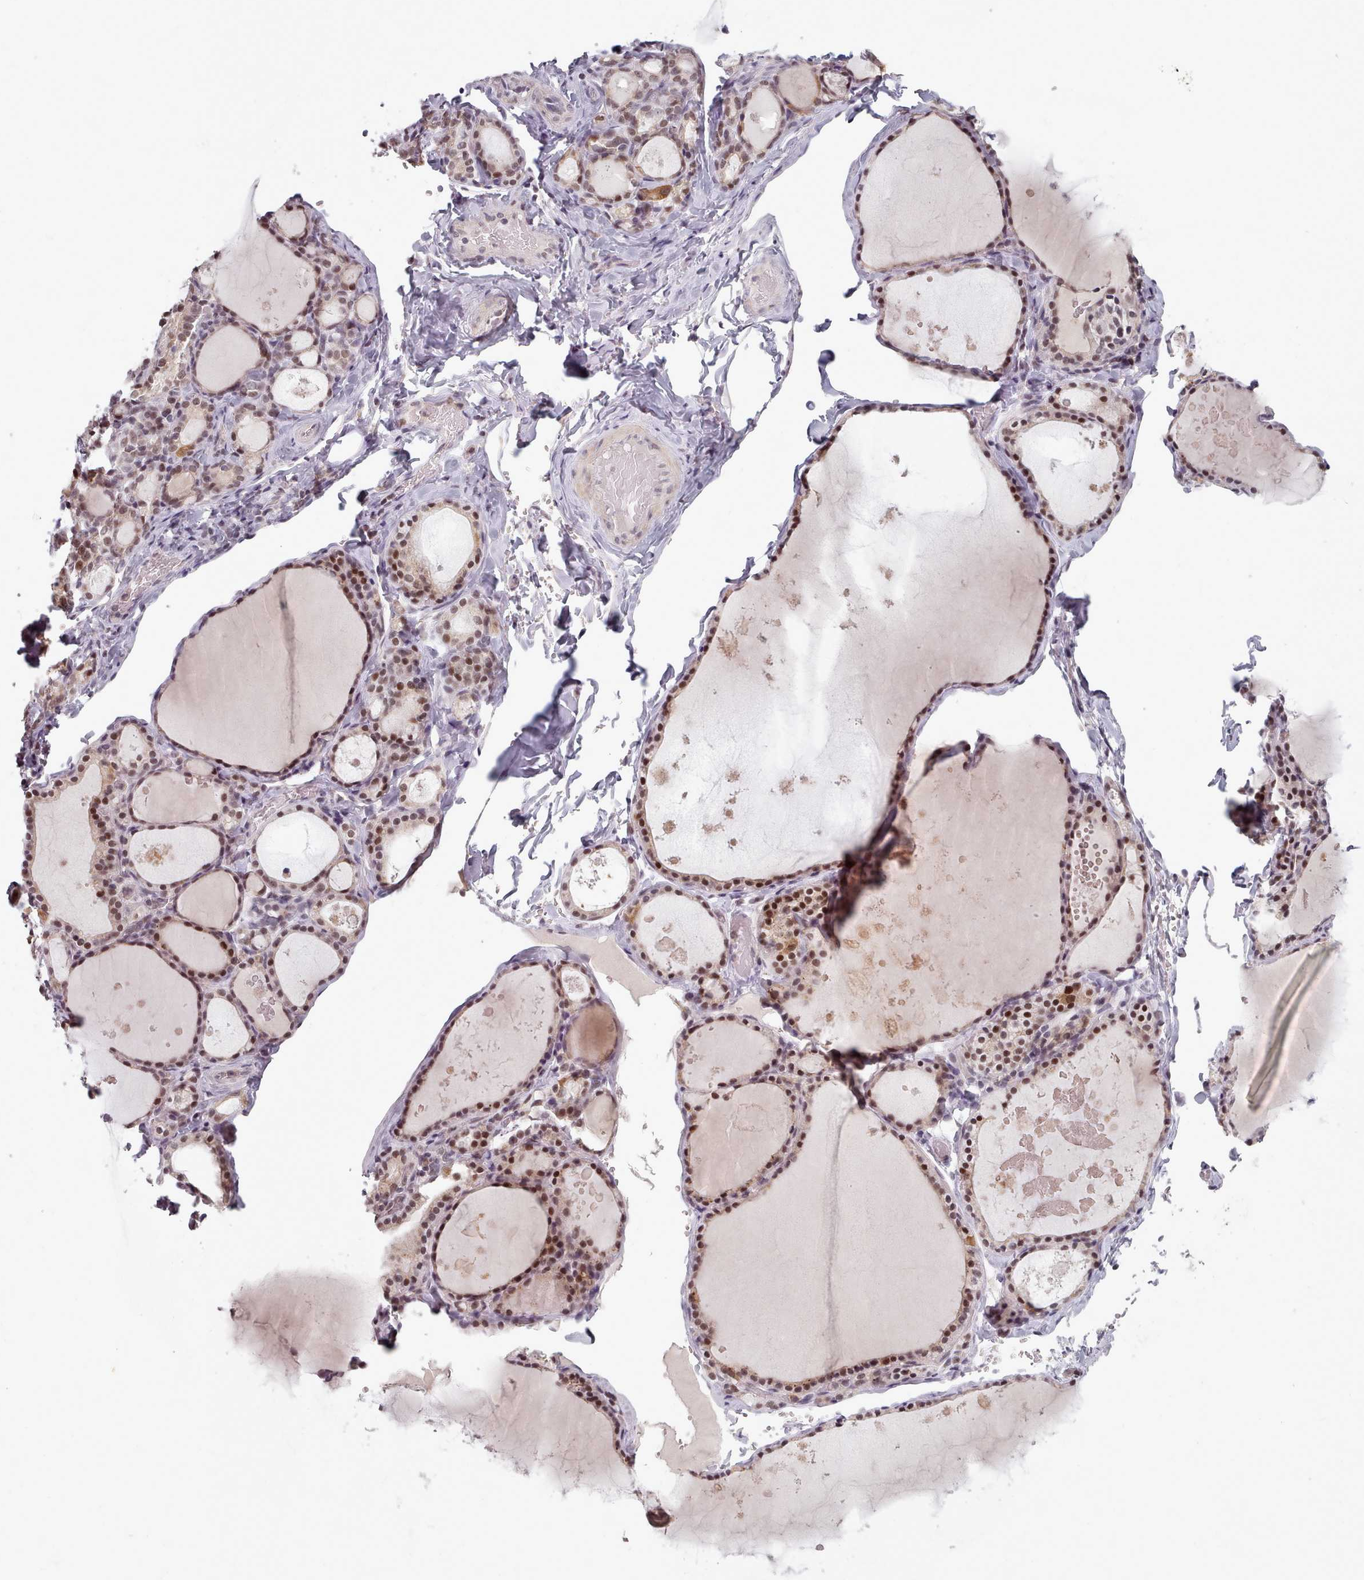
{"staining": {"intensity": "strong", "quantity": ">75%", "location": "nuclear"}, "tissue": "thyroid gland", "cell_type": "Glandular cells", "image_type": "normal", "snomed": [{"axis": "morphology", "description": "Normal tissue, NOS"}, {"axis": "topography", "description": "Thyroid gland"}], "caption": "Unremarkable thyroid gland reveals strong nuclear staining in approximately >75% of glandular cells (DAB IHC with brightfield microscopy, high magnification)..", "gene": "SRSF9", "patient": {"sex": "male", "age": 56}}